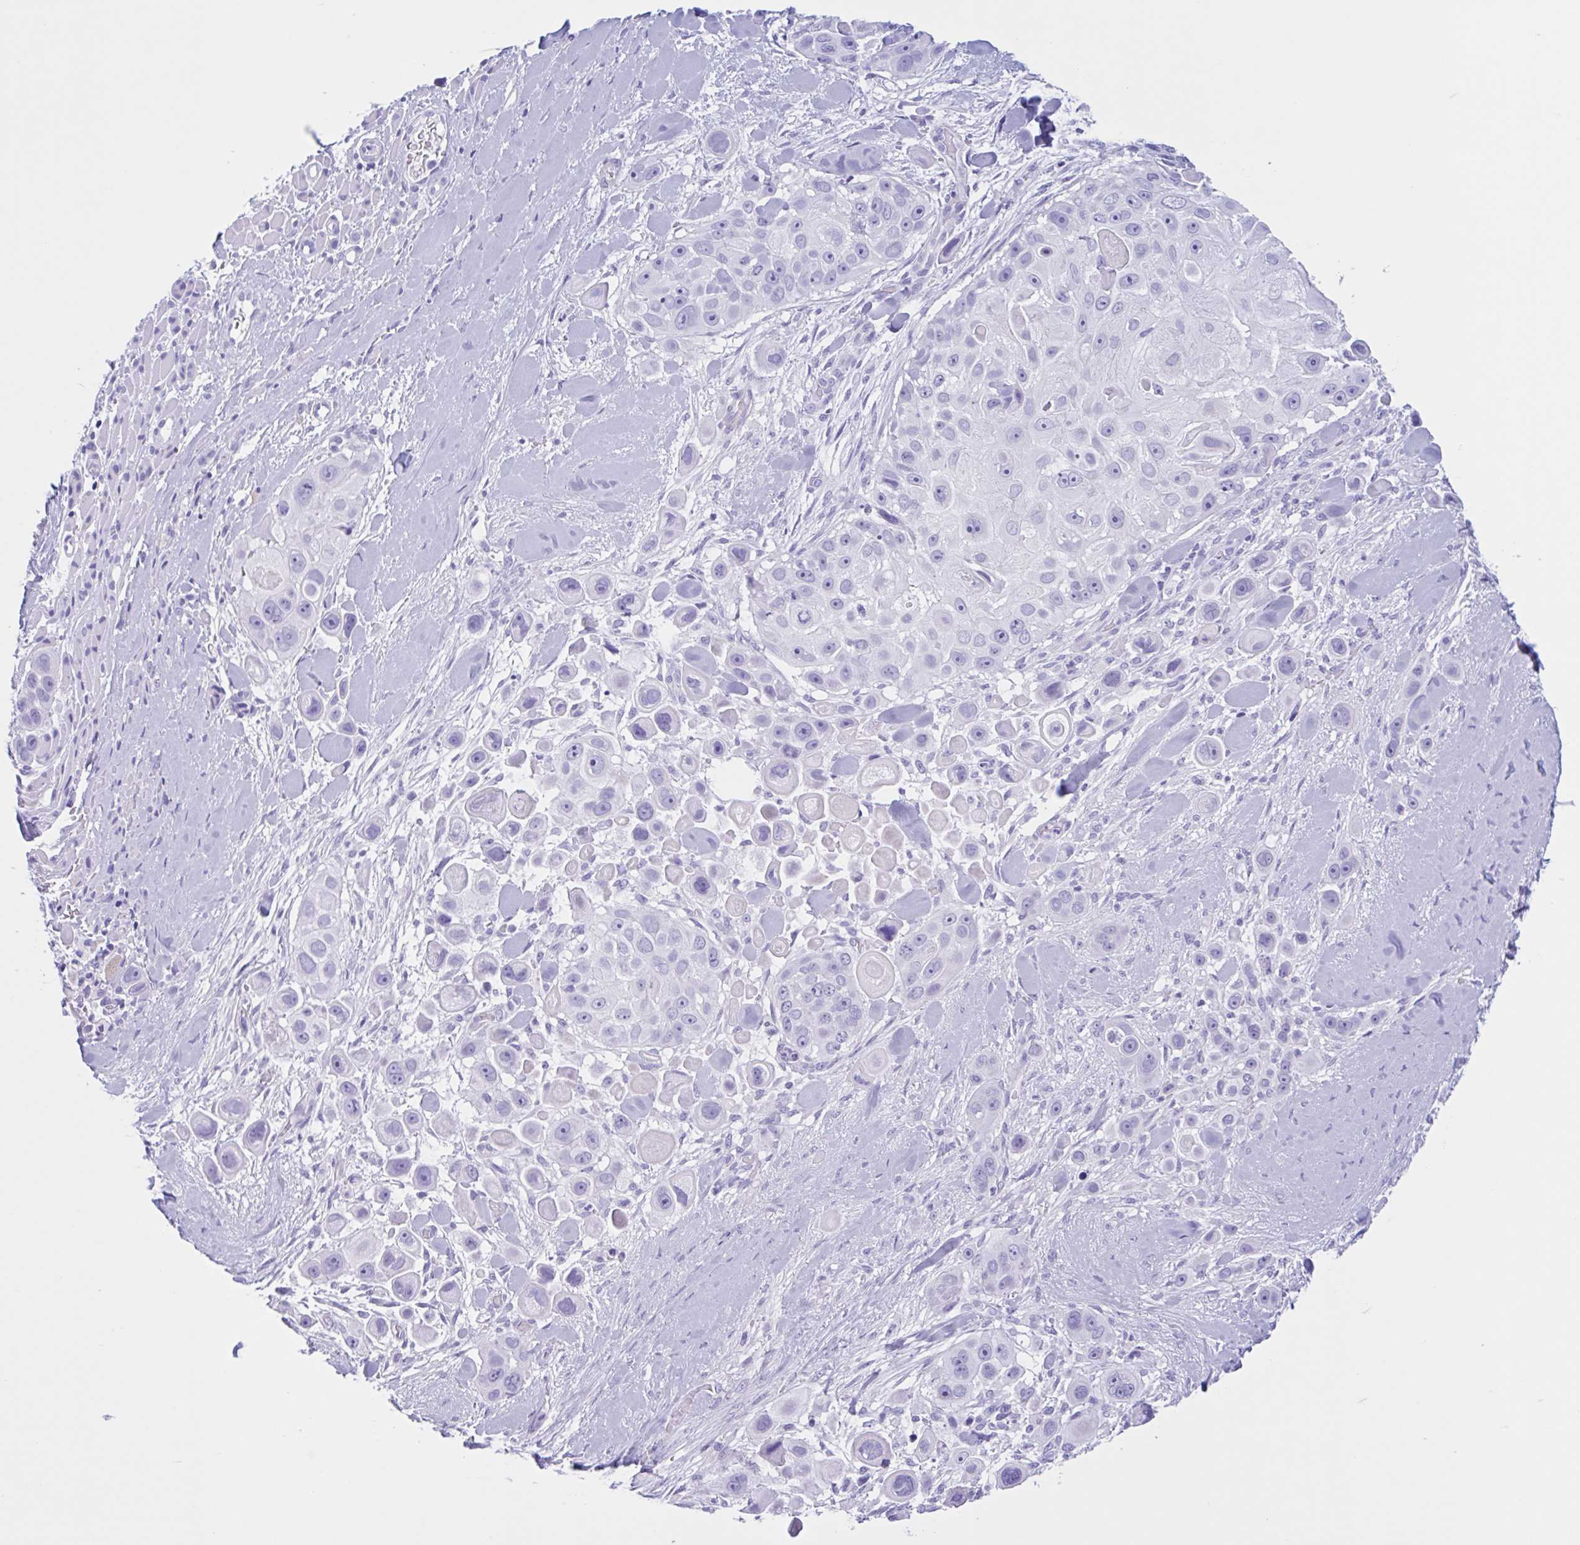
{"staining": {"intensity": "negative", "quantity": "none", "location": "none"}, "tissue": "skin cancer", "cell_type": "Tumor cells", "image_type": "cancer", "snomed": [{"axis": "morphology", "description": "Squamous cell carcinoma, NOS"}, {"axis": "topography", "description": "Skin"}], "caption": "This photomicrograph is of skin cancer stained with immunohistochemistry (IHC) to label a protein in brown with the nuclei are counter-stained blue. There is no staining in tumor cells.", "gene": "IAPP", "patient": {"sex": "male", "age": 67}}